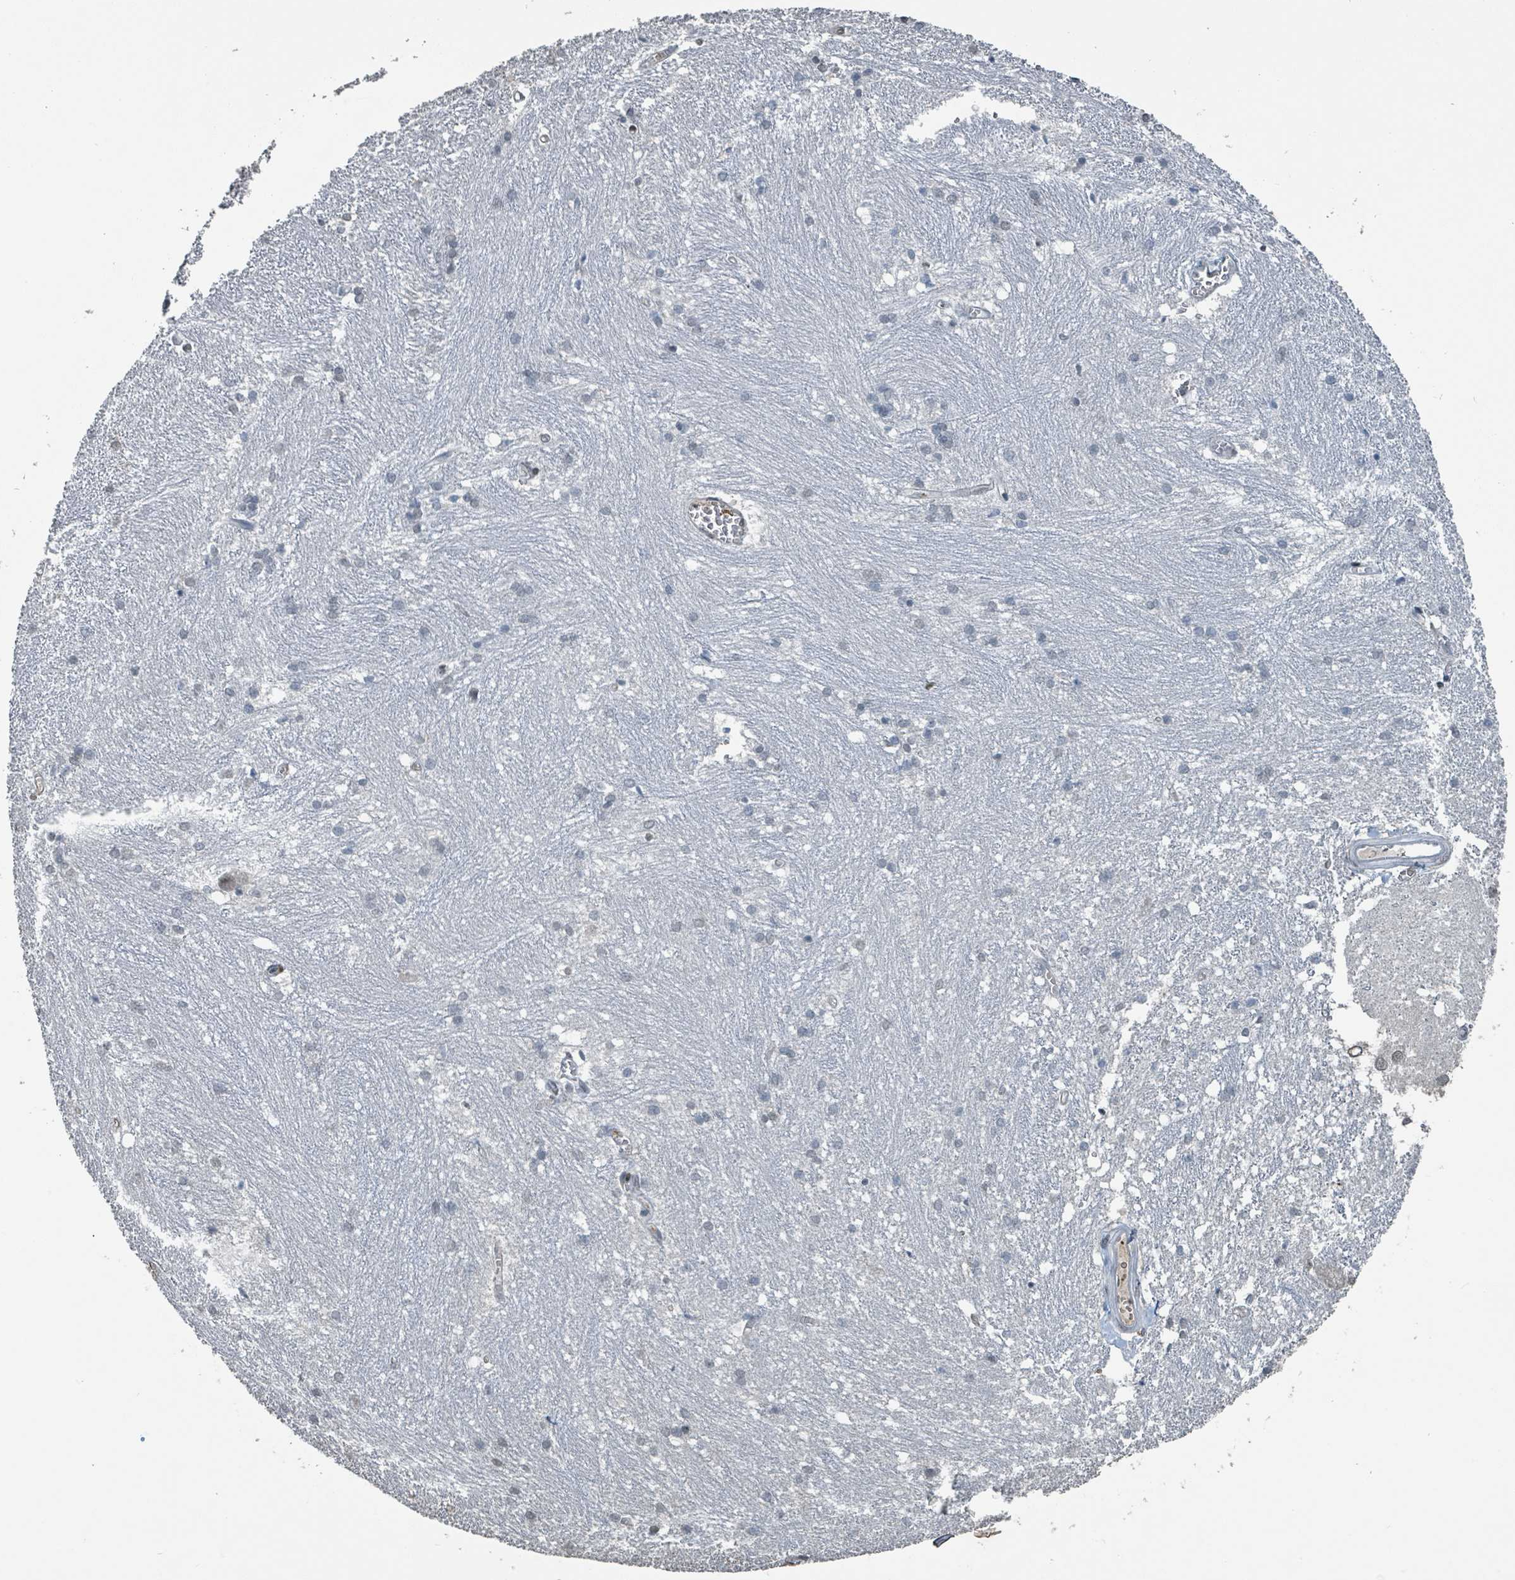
{"staining": {"intensity": "negative", "quantity": "none", "location": "none"}, "tissue": "caudate", "cell_type": "Glial cells", "image_type": "normal", "snomed": [{"axis": "morphology", "description": "Normal tissue, NOS"}, {"axis": "topography", "description": "Lateral ventricle wall"}], "caption": "The image reveals no staining of glial cells in unremarkable caudate. The staining is performed using DAB brown chromogen with nuclei counter-stained in using hematoxylin.", "gene": "PHIP", "patient": {"sex": "male", "age": 37}}